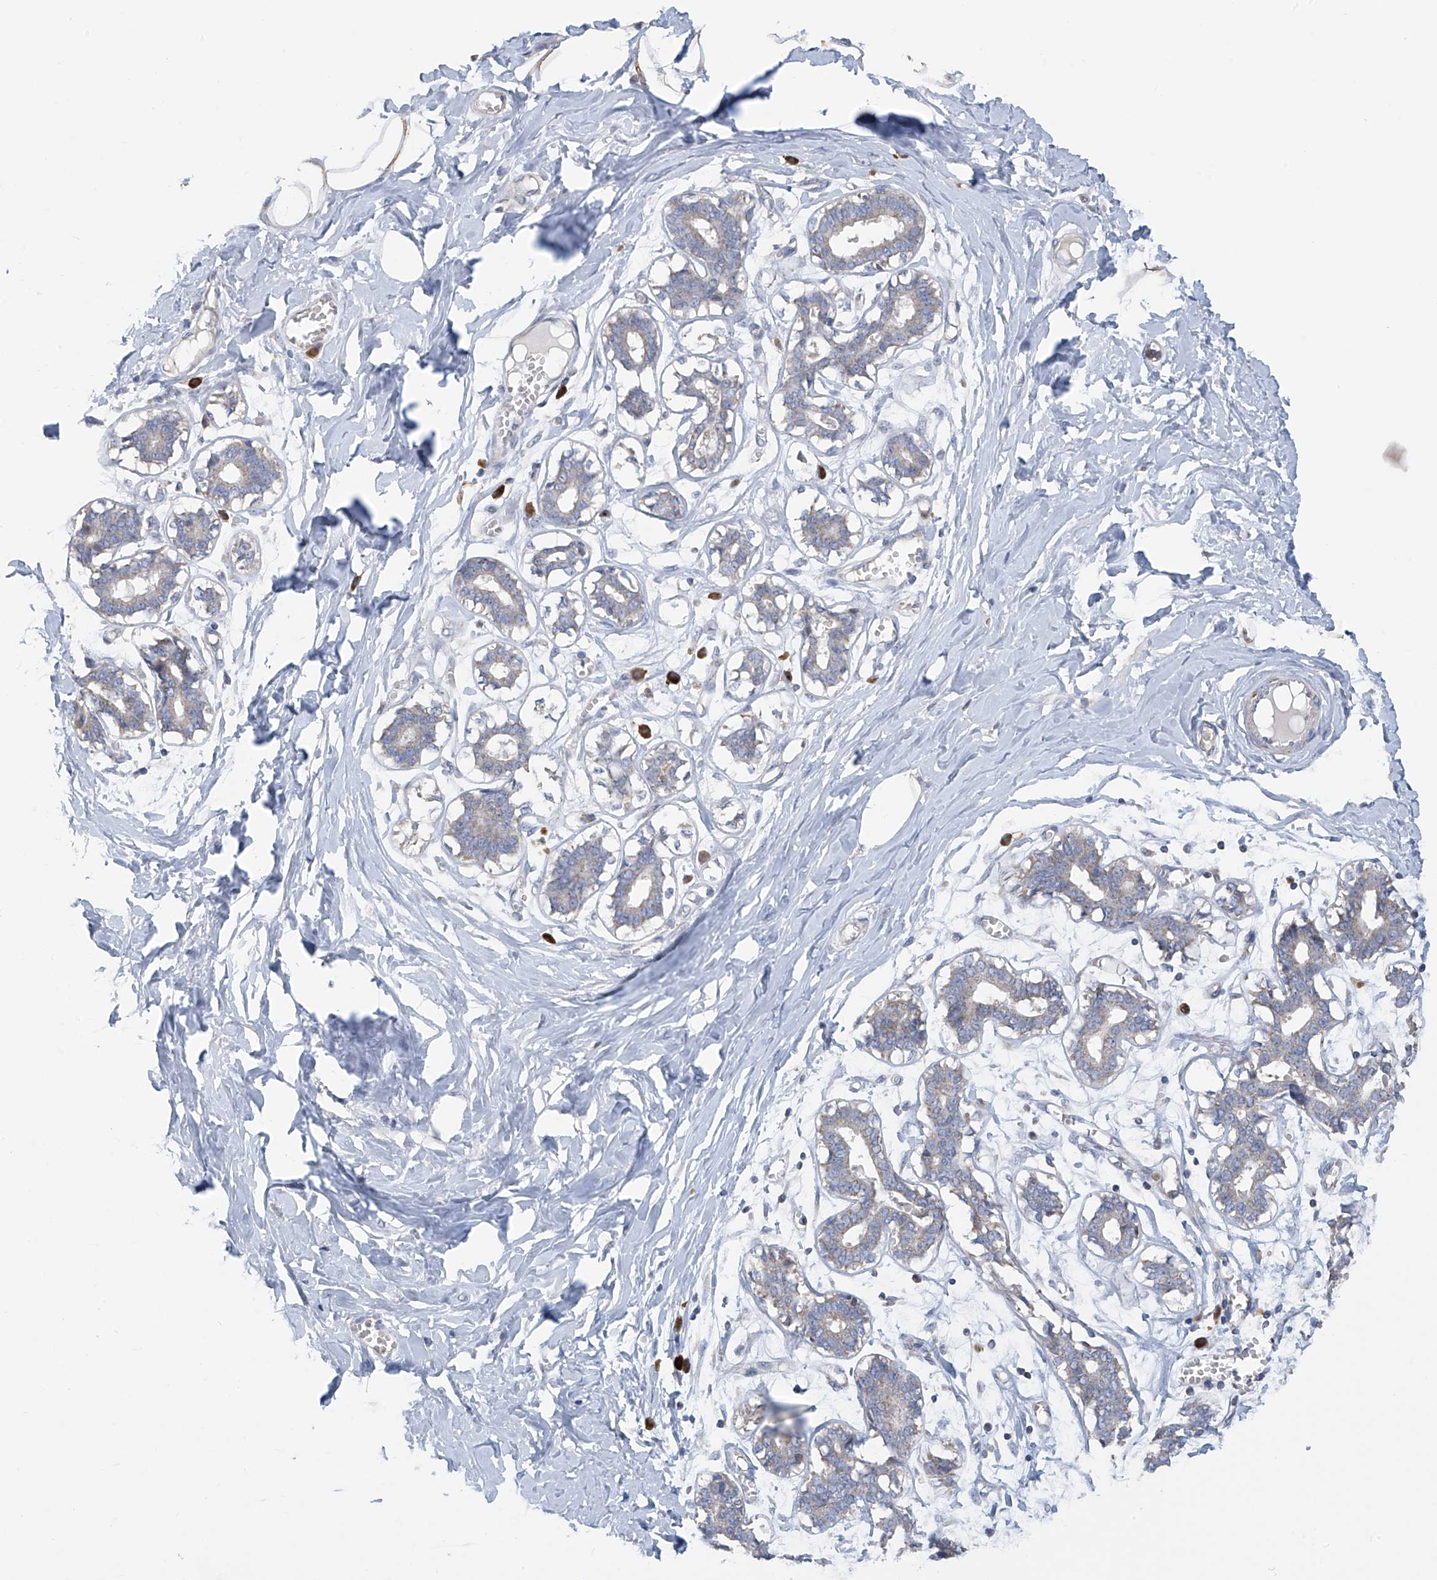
{"staining": {"intensity": "moderate", "quantity": ">75%", "location": "cytoplasmic/membranous"}, "tissue": "breast", "cell_type": "Adipocytes", "image_type": "normal", "snomed": [{"axis": "morphology", "description": "Normal tissue, NOS"}, {"axis": "topography", "description": "Breast"}], "caption": "Immunohistochemical staining of benign human breast demonstrates moderate cytoplasmic/membranous protein expression in approximately >75% of adipocytes.", "gene": "SLCO4A1", "patient": {"sex": "female", "age": 27}}